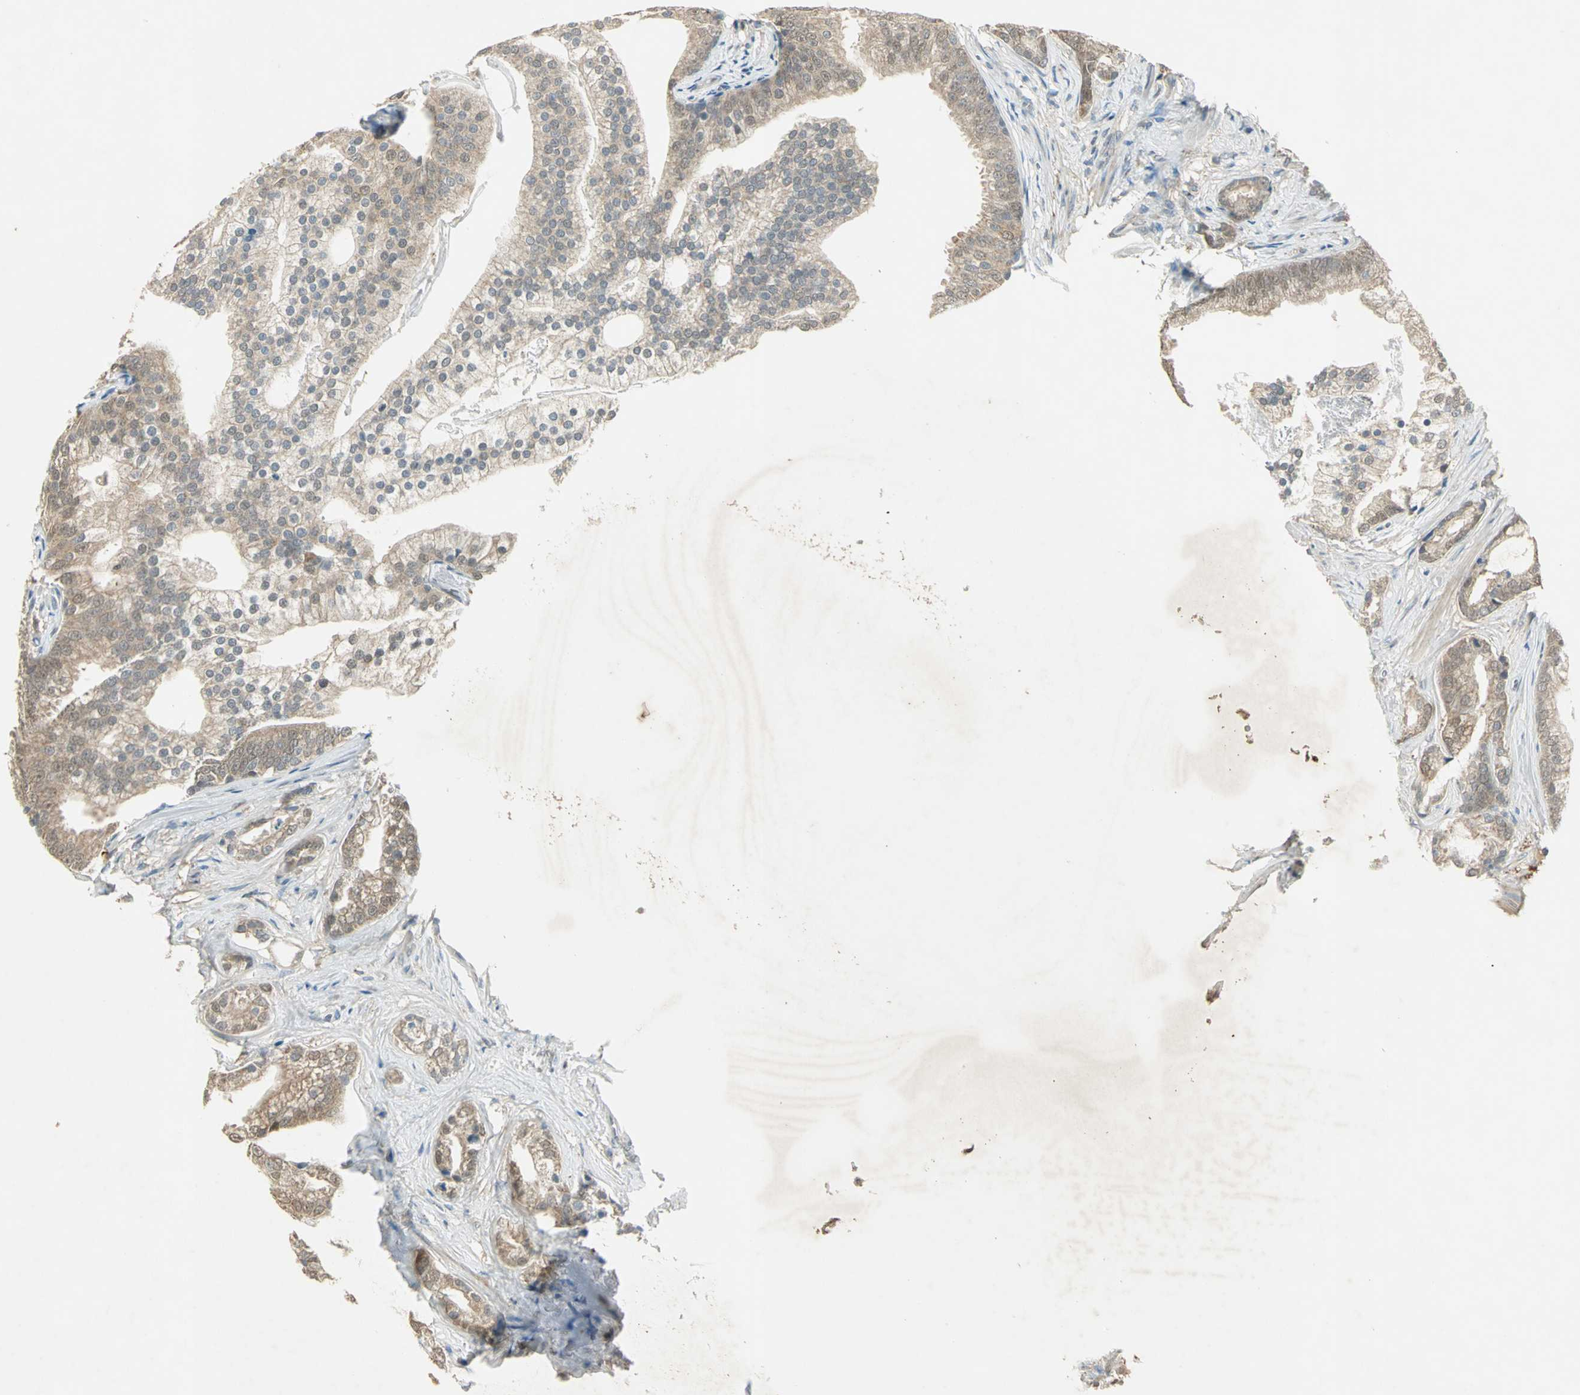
{"staining": {"intensity": "moderate", "quantity": "25%-75%", "location": "cytoplasmic/membranous"}, "tissue": "prostate cancer", "cell_type": "Tumor cells", "image_type": "cancer", "snomed": [{"axis": "morphology", "description": "Adenocarcinoma, Low grade"}, {"axis": "topography", "description": "Prostate"}], "caption": "There is medium levels of moderate cytoplasmic/membranous staining in tumor cells of low-grade adenocarcinoma (prostate), as demonstrated by immunohistochemical staining (brown color).", "gene": "BIRC2", "patient": {"sex": "male", "age": 58}}